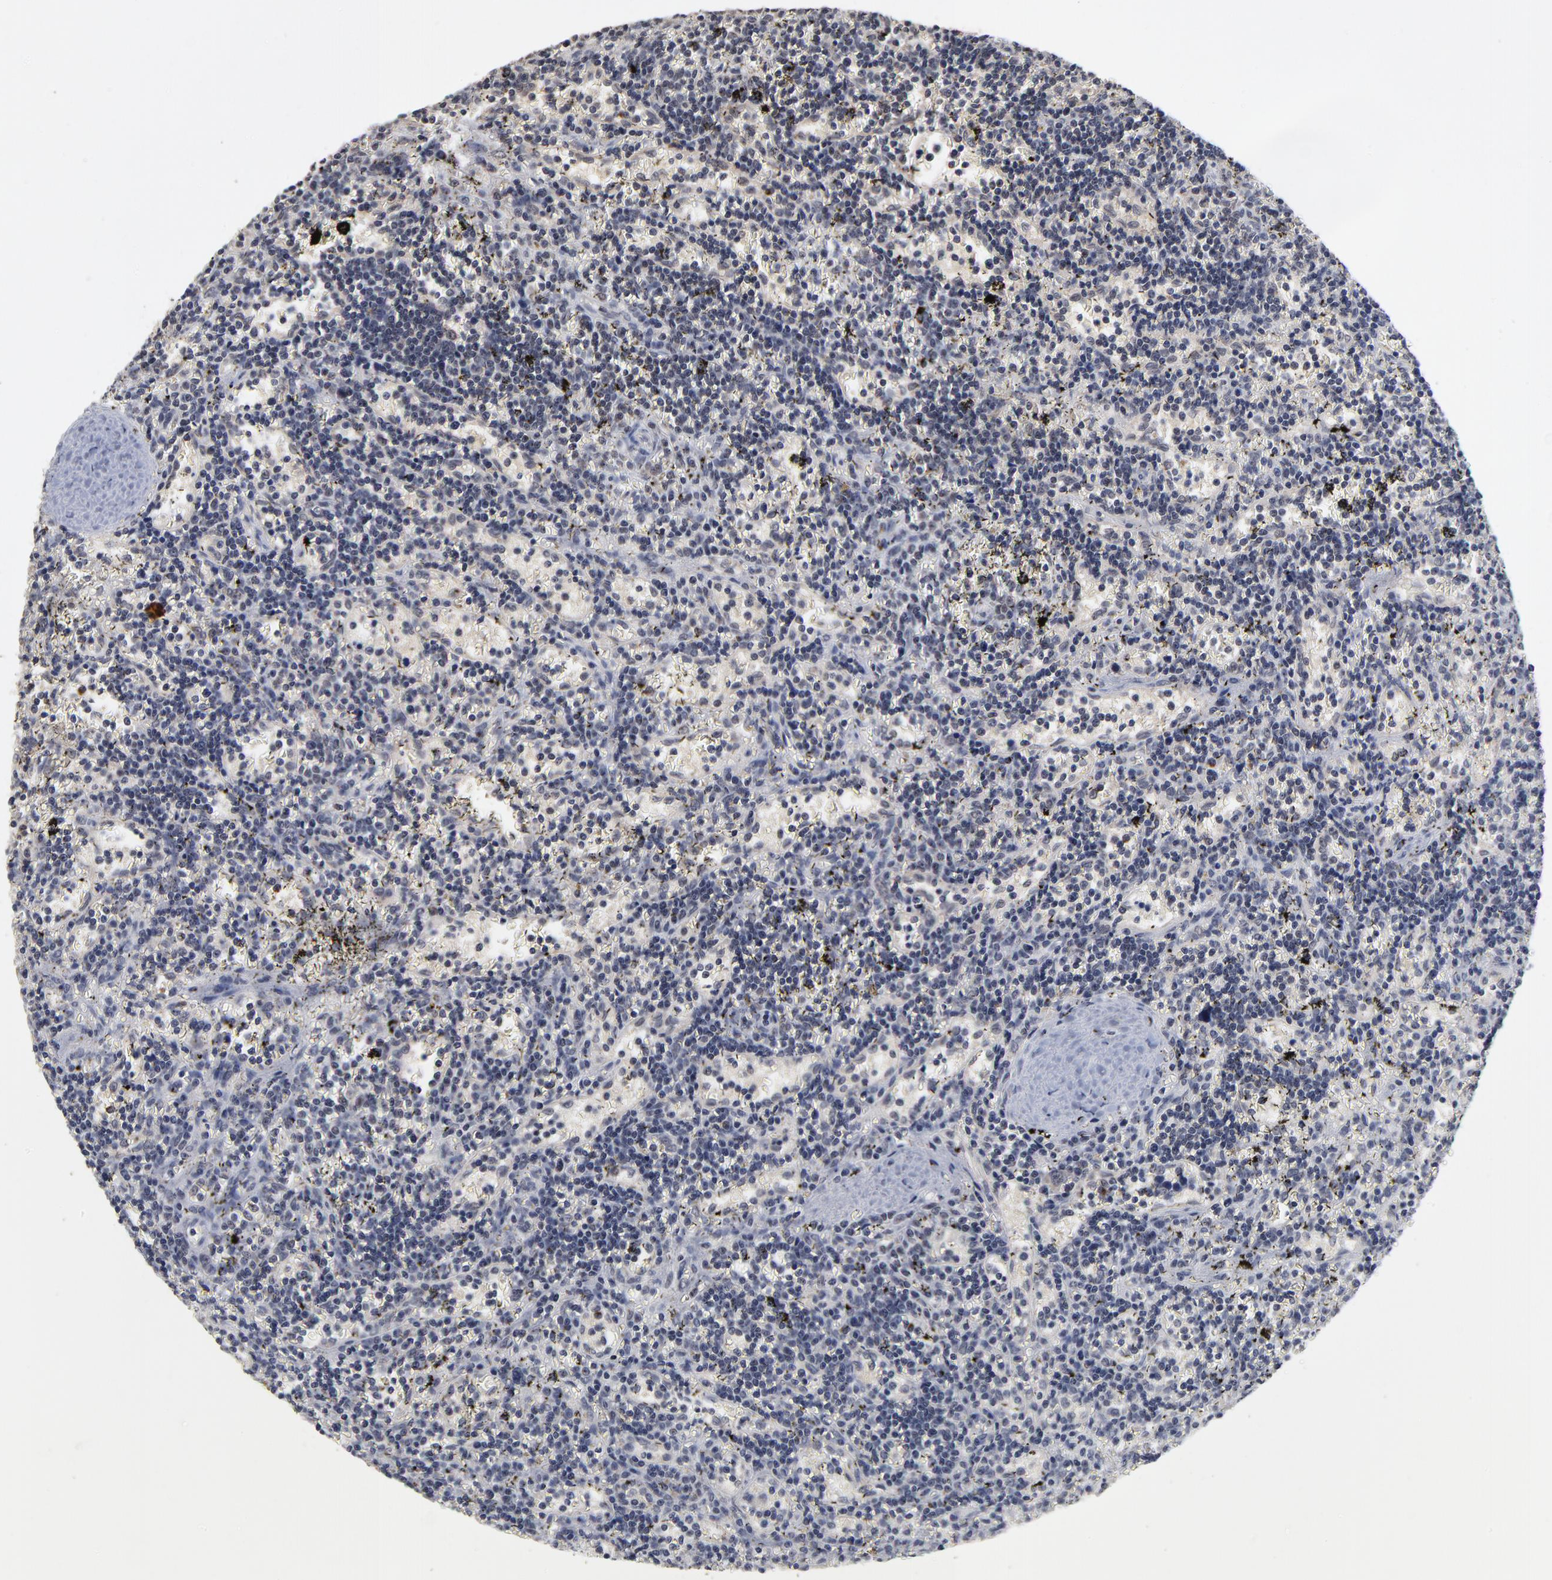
{"staining": {"intensity": "negative", "quantity": "none", "location": "none"}, "tissue": "lymphoma", "cell_type": "Tumor cells", "image_type": "cancer", "snomed": [{"axis": "morphology", "description": "Malignant lymphoma, non-Hodgkin's type, Low grade"}, {"axis": "topography", "description": "Spleen"}], "caption": "This is an immunohistochemistry micrograph of lymphoma. There is no expression in tumor cells.", "gene": "WSB1", "patient": {"sex": "male", "age": 60}}